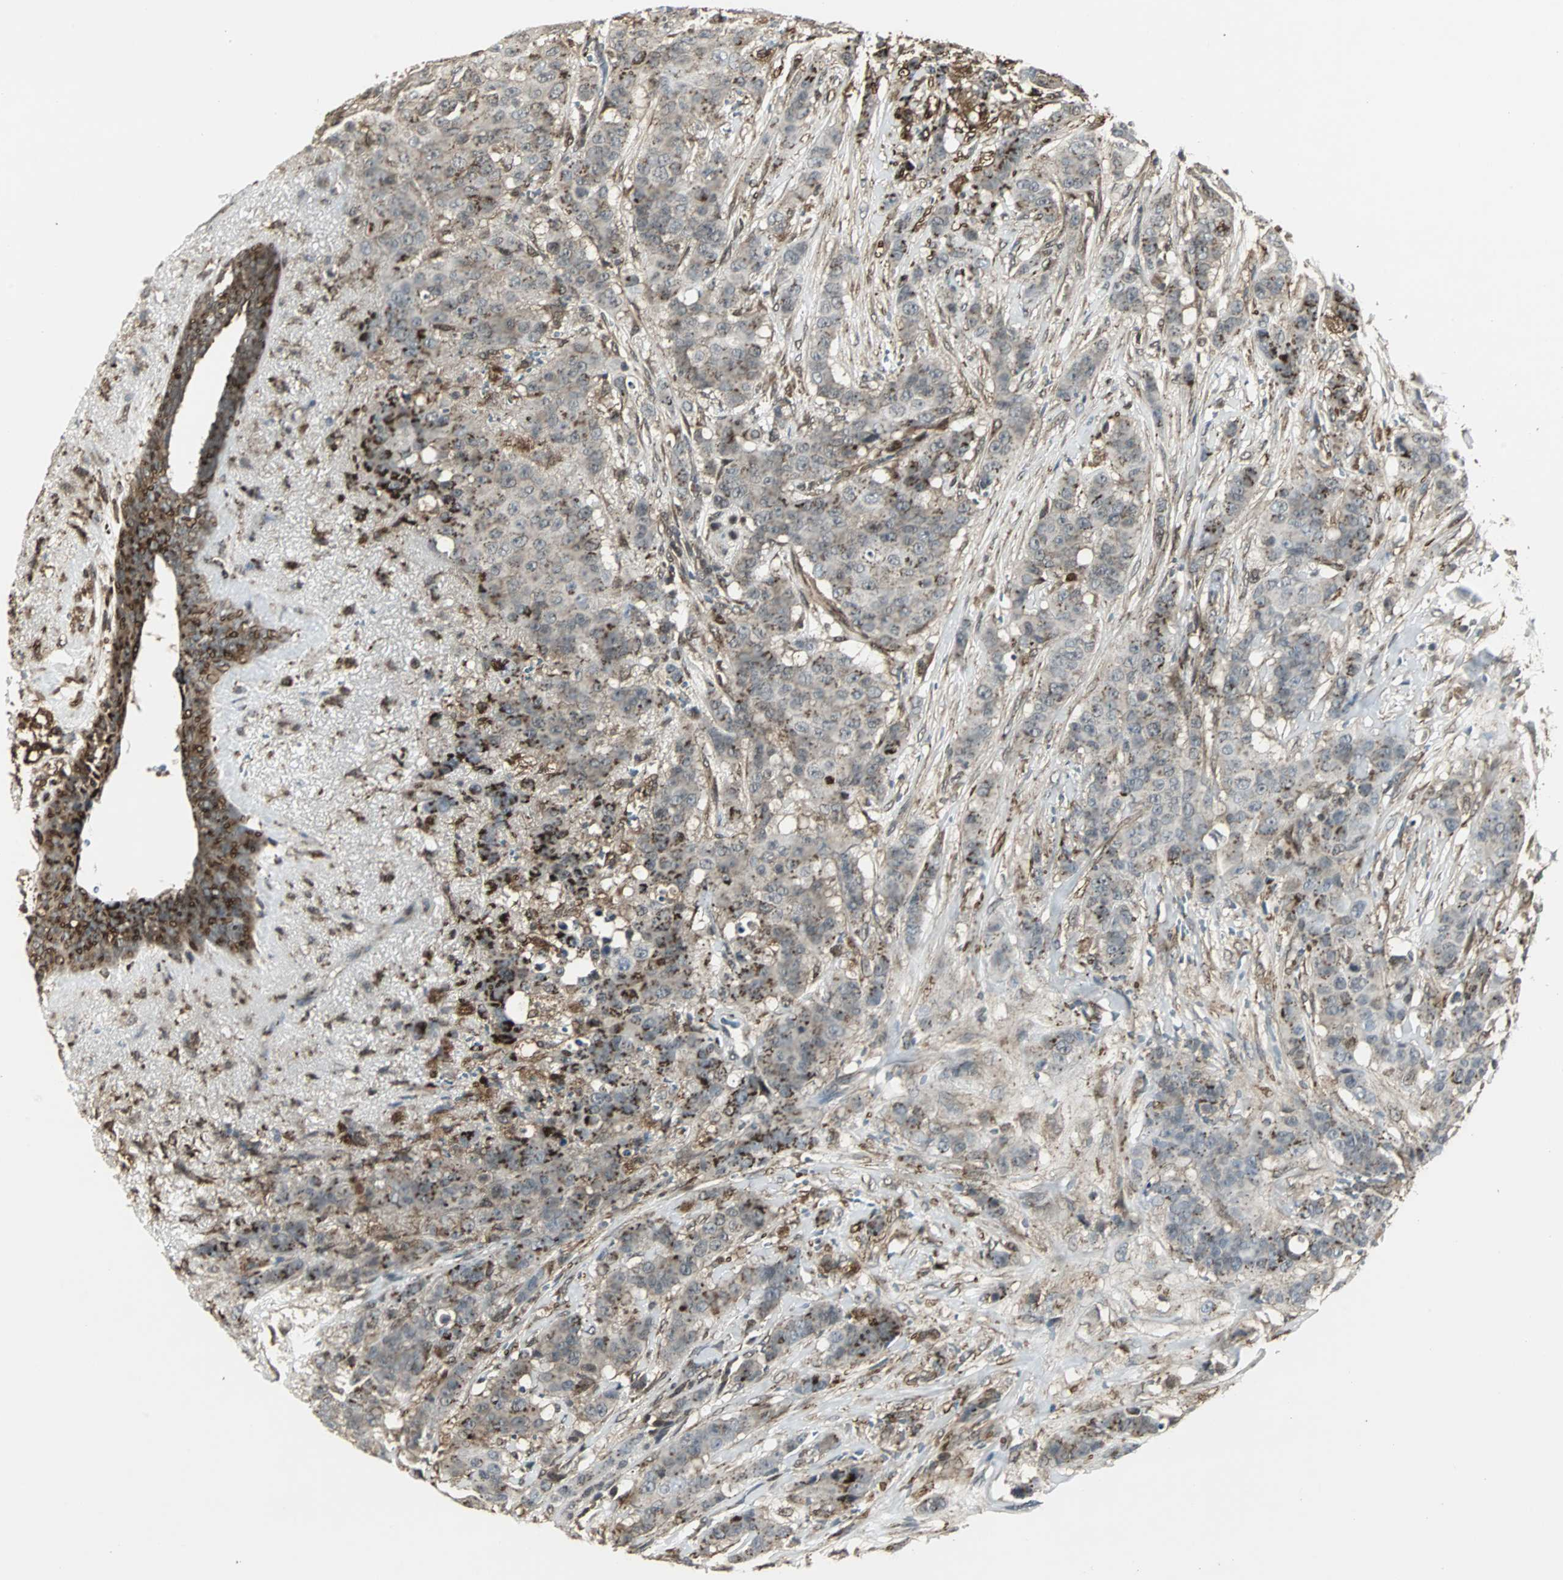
{"staining": {"intensity": "moderate", "quantity": "25%-75%", "location": "cytoplasmic/membranous,nuclear"}, "tissue": "breast cancer", "cell_type": "Tumor cells", "image_type": "cancer", "snomed": [{"axis": "morphology", "description": "Duct carcinoma"}, {"axis": "topography", "description": "Breast"}], "caption": "About 25%-75% of tumor cells in human breast cancer show moderate cytoplasmic/membranous and nuclear protein expression as visualized by brown immunohistochemical staining.", "gene": "PLIN3", "patient": {"sex": "female", "age": 40}}